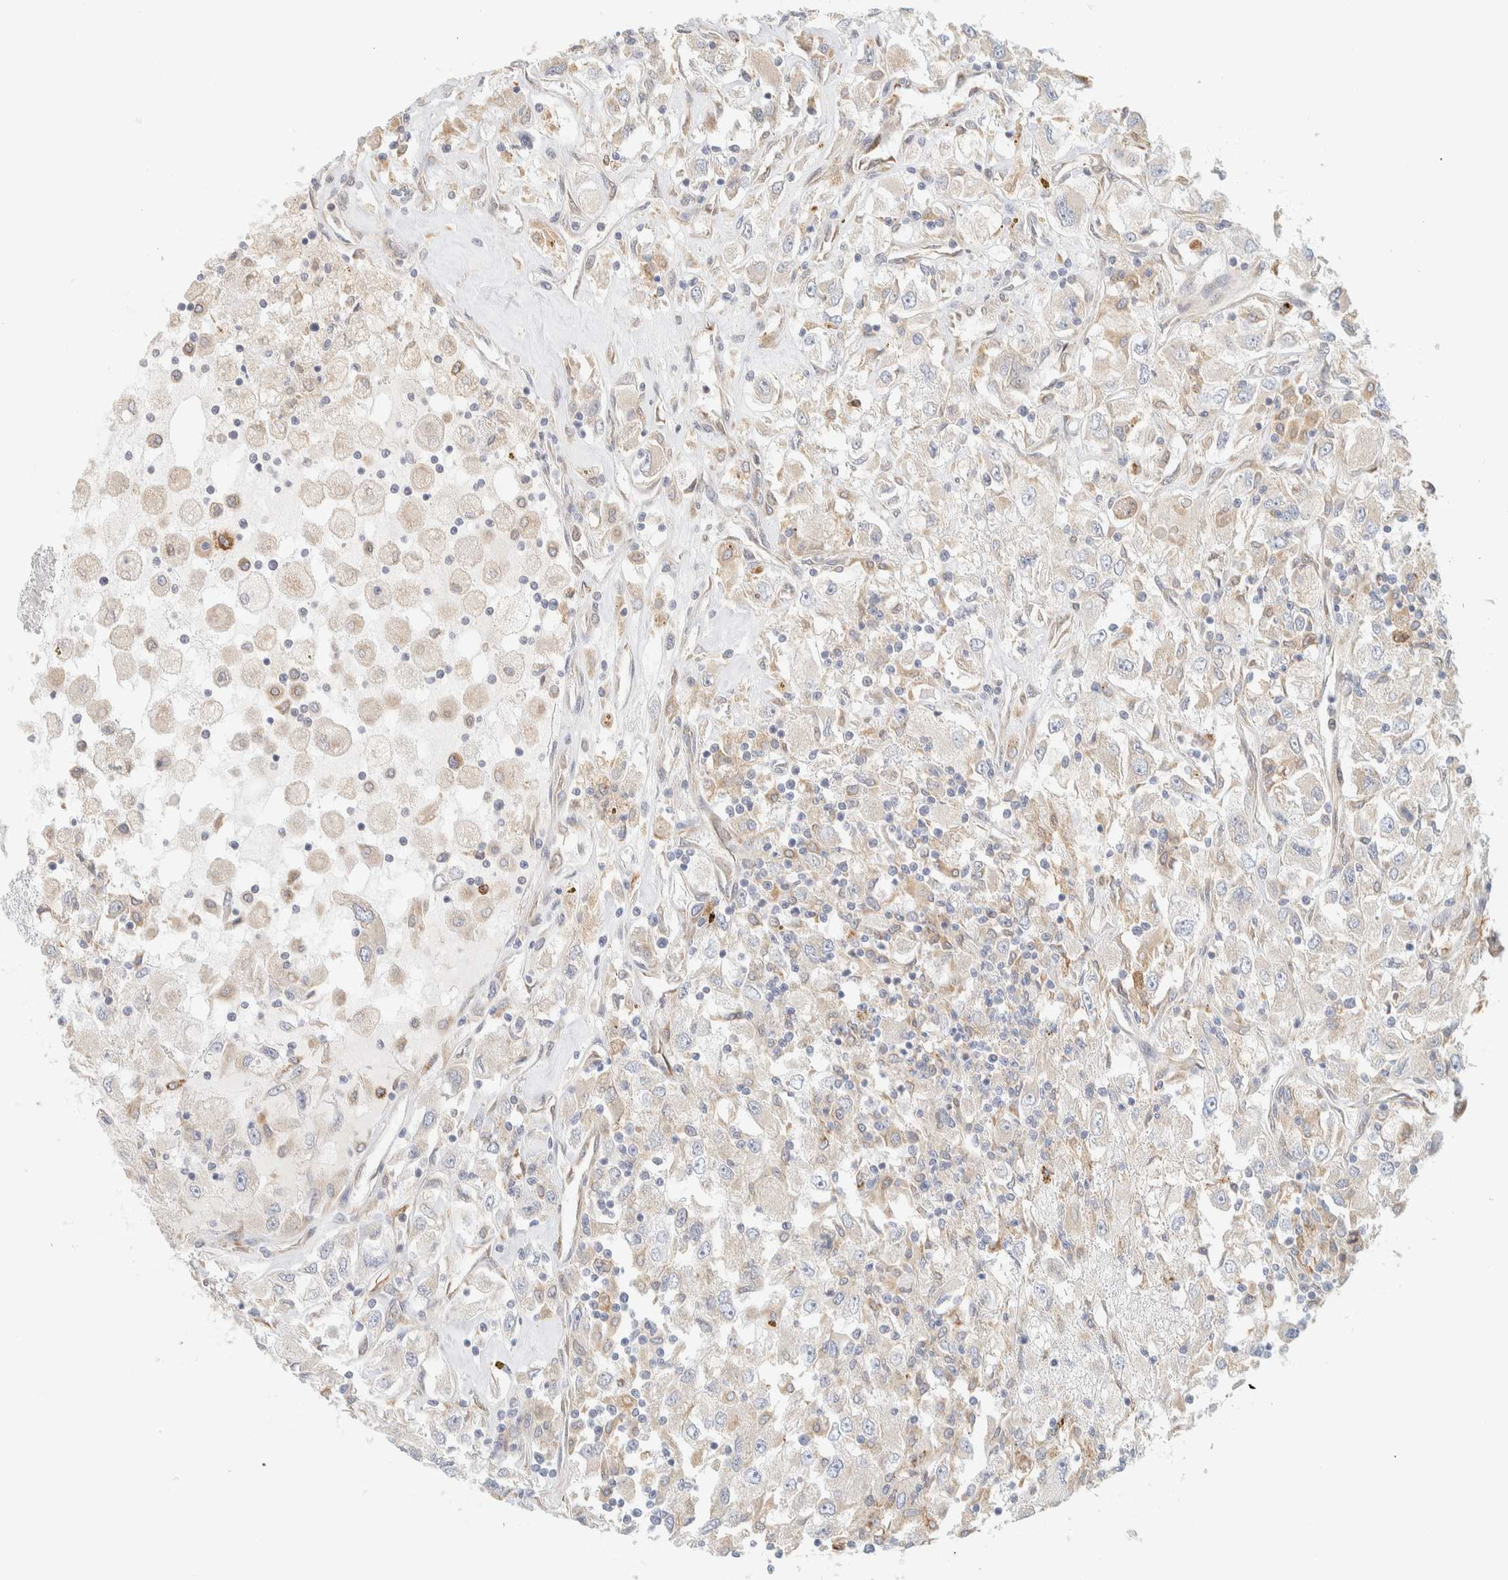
{"staining": {"intensity": "weak", "quantity": "<25%", "location": "cytoplasmic/membranous"}, "tissue": "renal cancer", "cell_type": "Tumor cells", "image_type": "cancer", "snomed": [{"axis": "morphology", "description": "Adenocarcinoma, NOS"}, {"axis": "topography", "description": "Kidney"}], "caption": "Immunohistochemistry photomicrograph of renal cancer stained for a protein (brown), which reveals no staining in tumor cells.", "gene": "NT5C", "patient": {"sex": "female", "age": 52}}